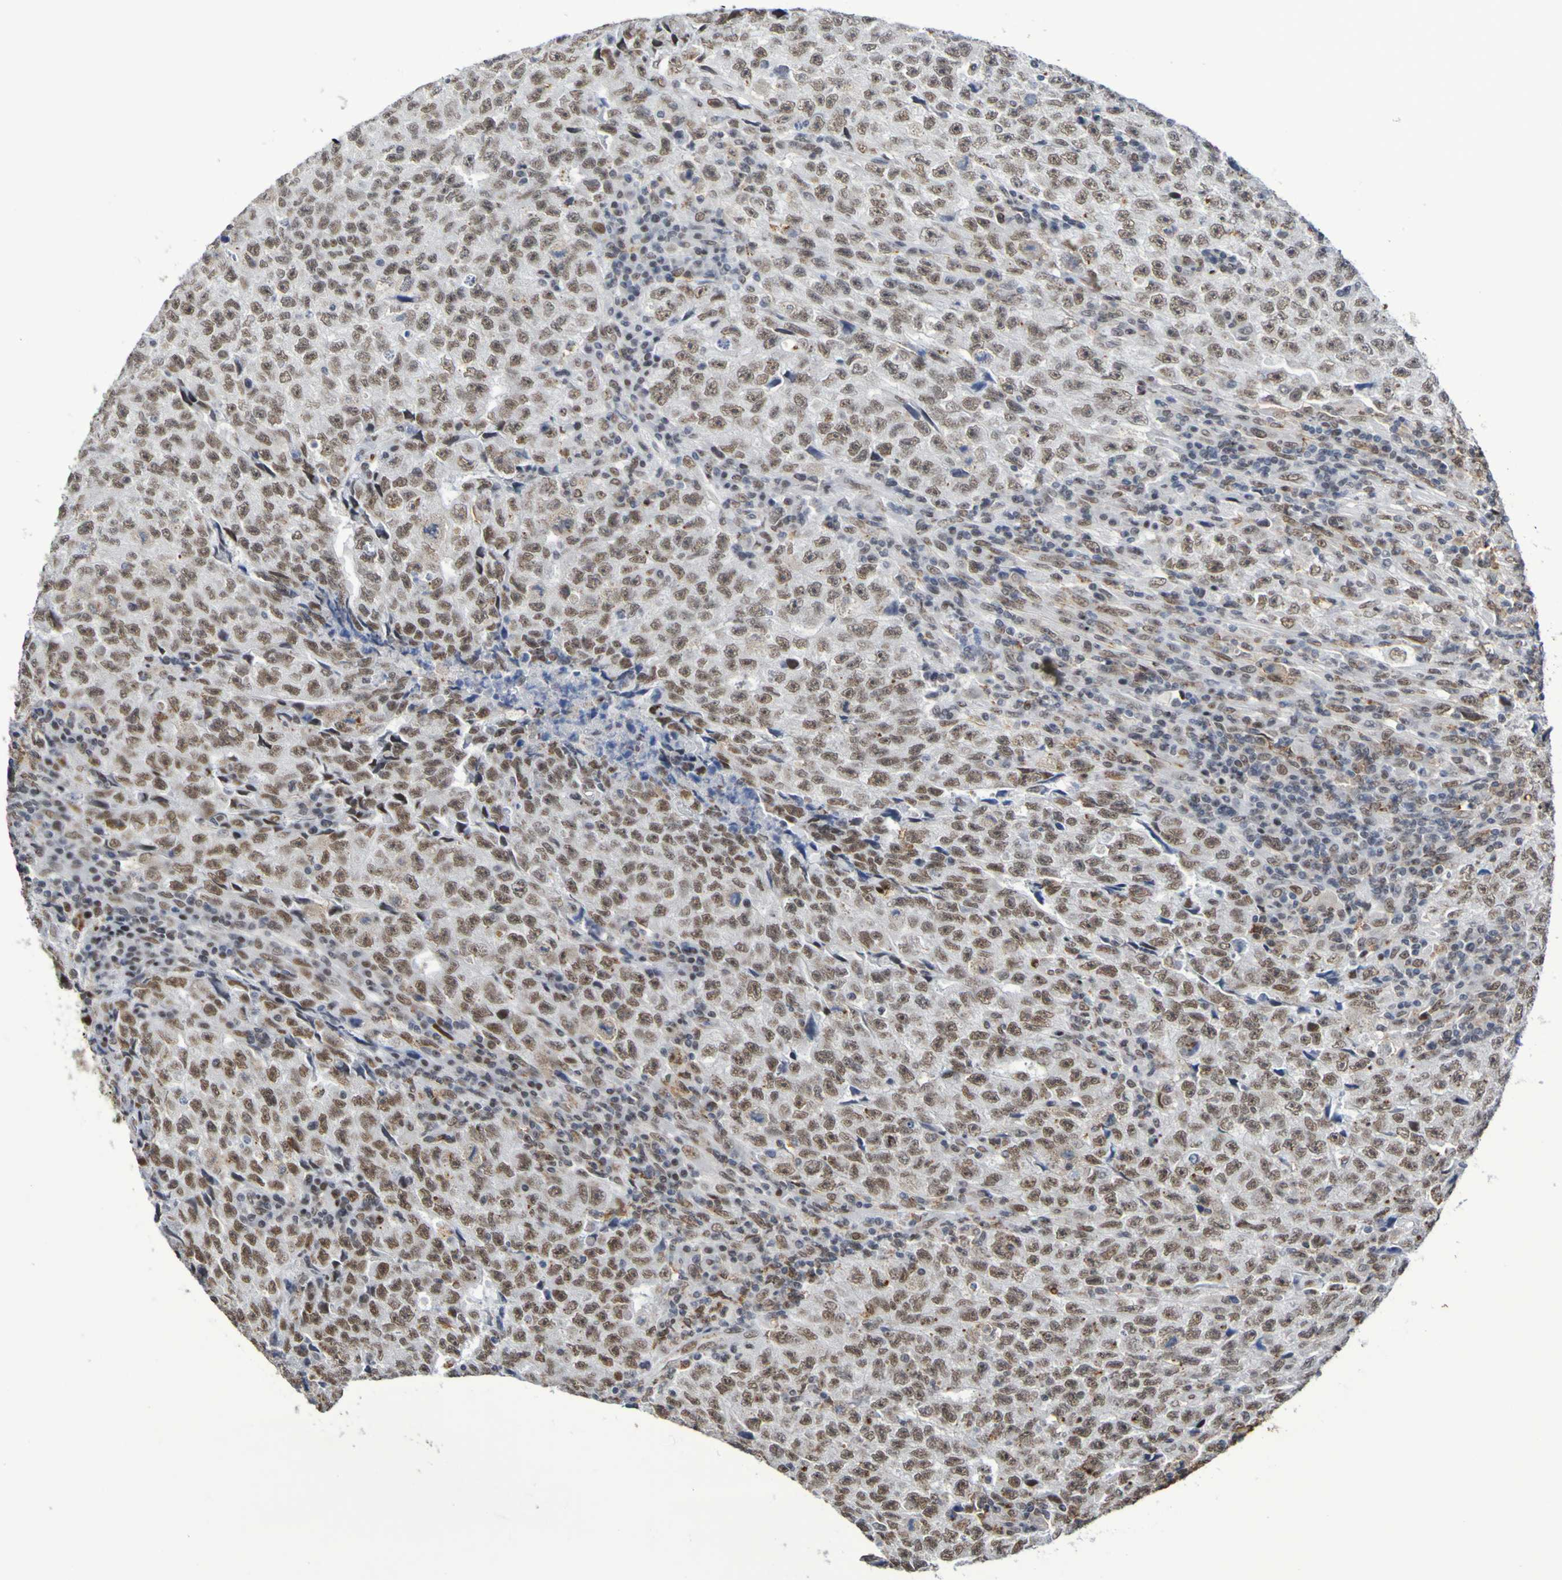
{"staining": {"intensity": "moderate", "quantity": ">75%", "location": "nuclear"}, "tissue": "testis cancer", "cell_type": "Tumor cells", "image_type": "cancer", "snomed": [{"axis": "morphology", "description": "Necrosis, NOS"}, {"axis": "morphology", "description": "Carcinoma, Embryonal, NOS"}, {"axis": "topography", "description": "Testis"}], "caption": "High-power microscopy captured an immunohistochemistry micrograph of embryonal carcinoma (testis), revealing moderate nuclear positivity in about >75% of tumor cells. The protein is shown in brown color, while the nuclei are stained blue.", "gene": "MRTFB", "patient": {"sex": "male", "age": 19}}